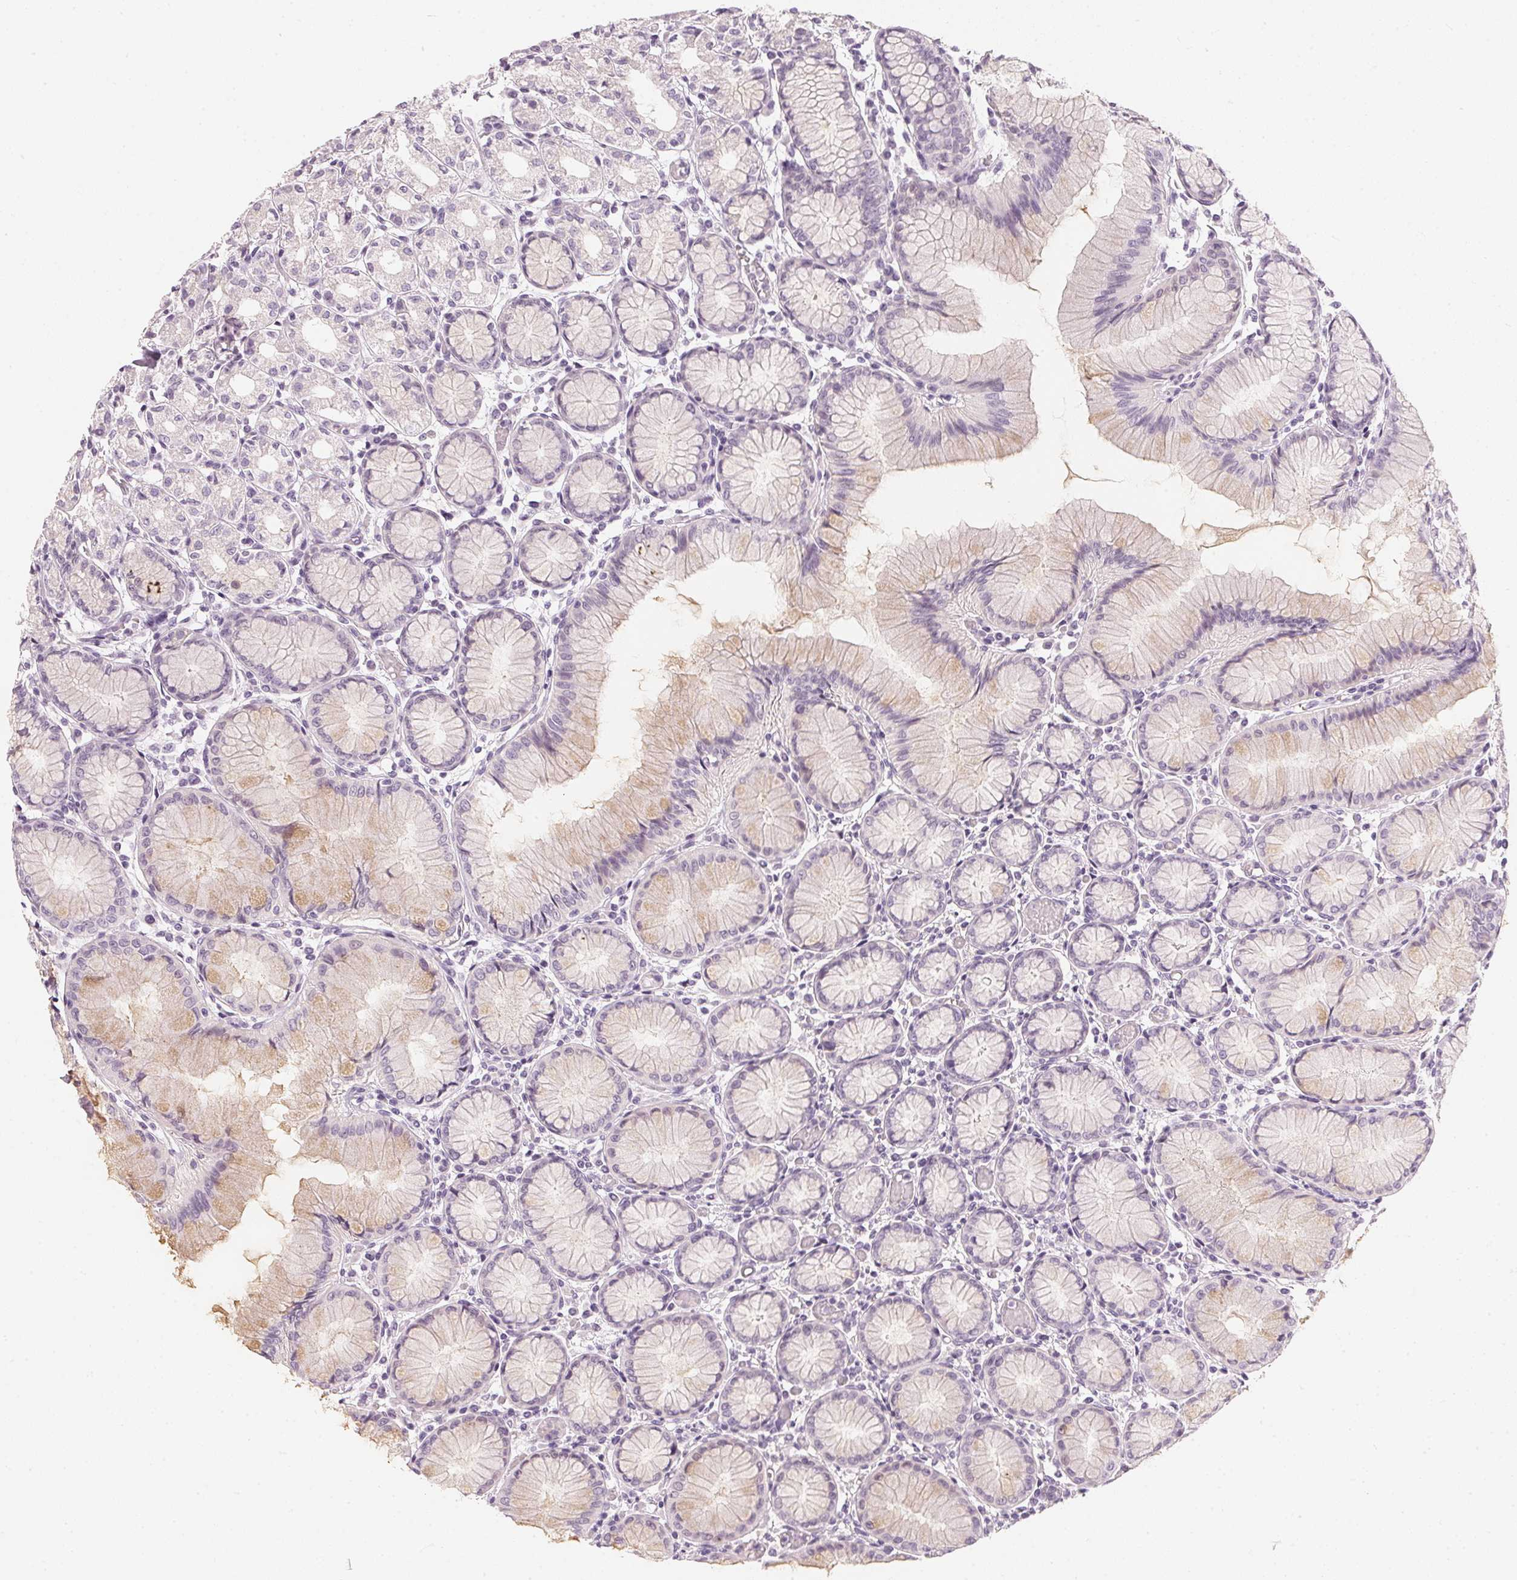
{"staining": {"intensity": "weak", "quantity": "<25%", "location": "cytoplasmic/membranous"}, "tissue": "stomach", "cell_type": "Glandular cells", "image_type": "normal", "snomed": [{"axis": "morphology", "description": "Normal tissue, NOS"}, {"axis": "topography", "description": "Stomach"}], "caption": "A high-resolution micrograph shows immunohistochemistry (IHC) staining of normal stomach, which exhibits no significant expression in glandular cells.", "gene": "CHST4", "patient": {"sex": "female", "age": 57}}